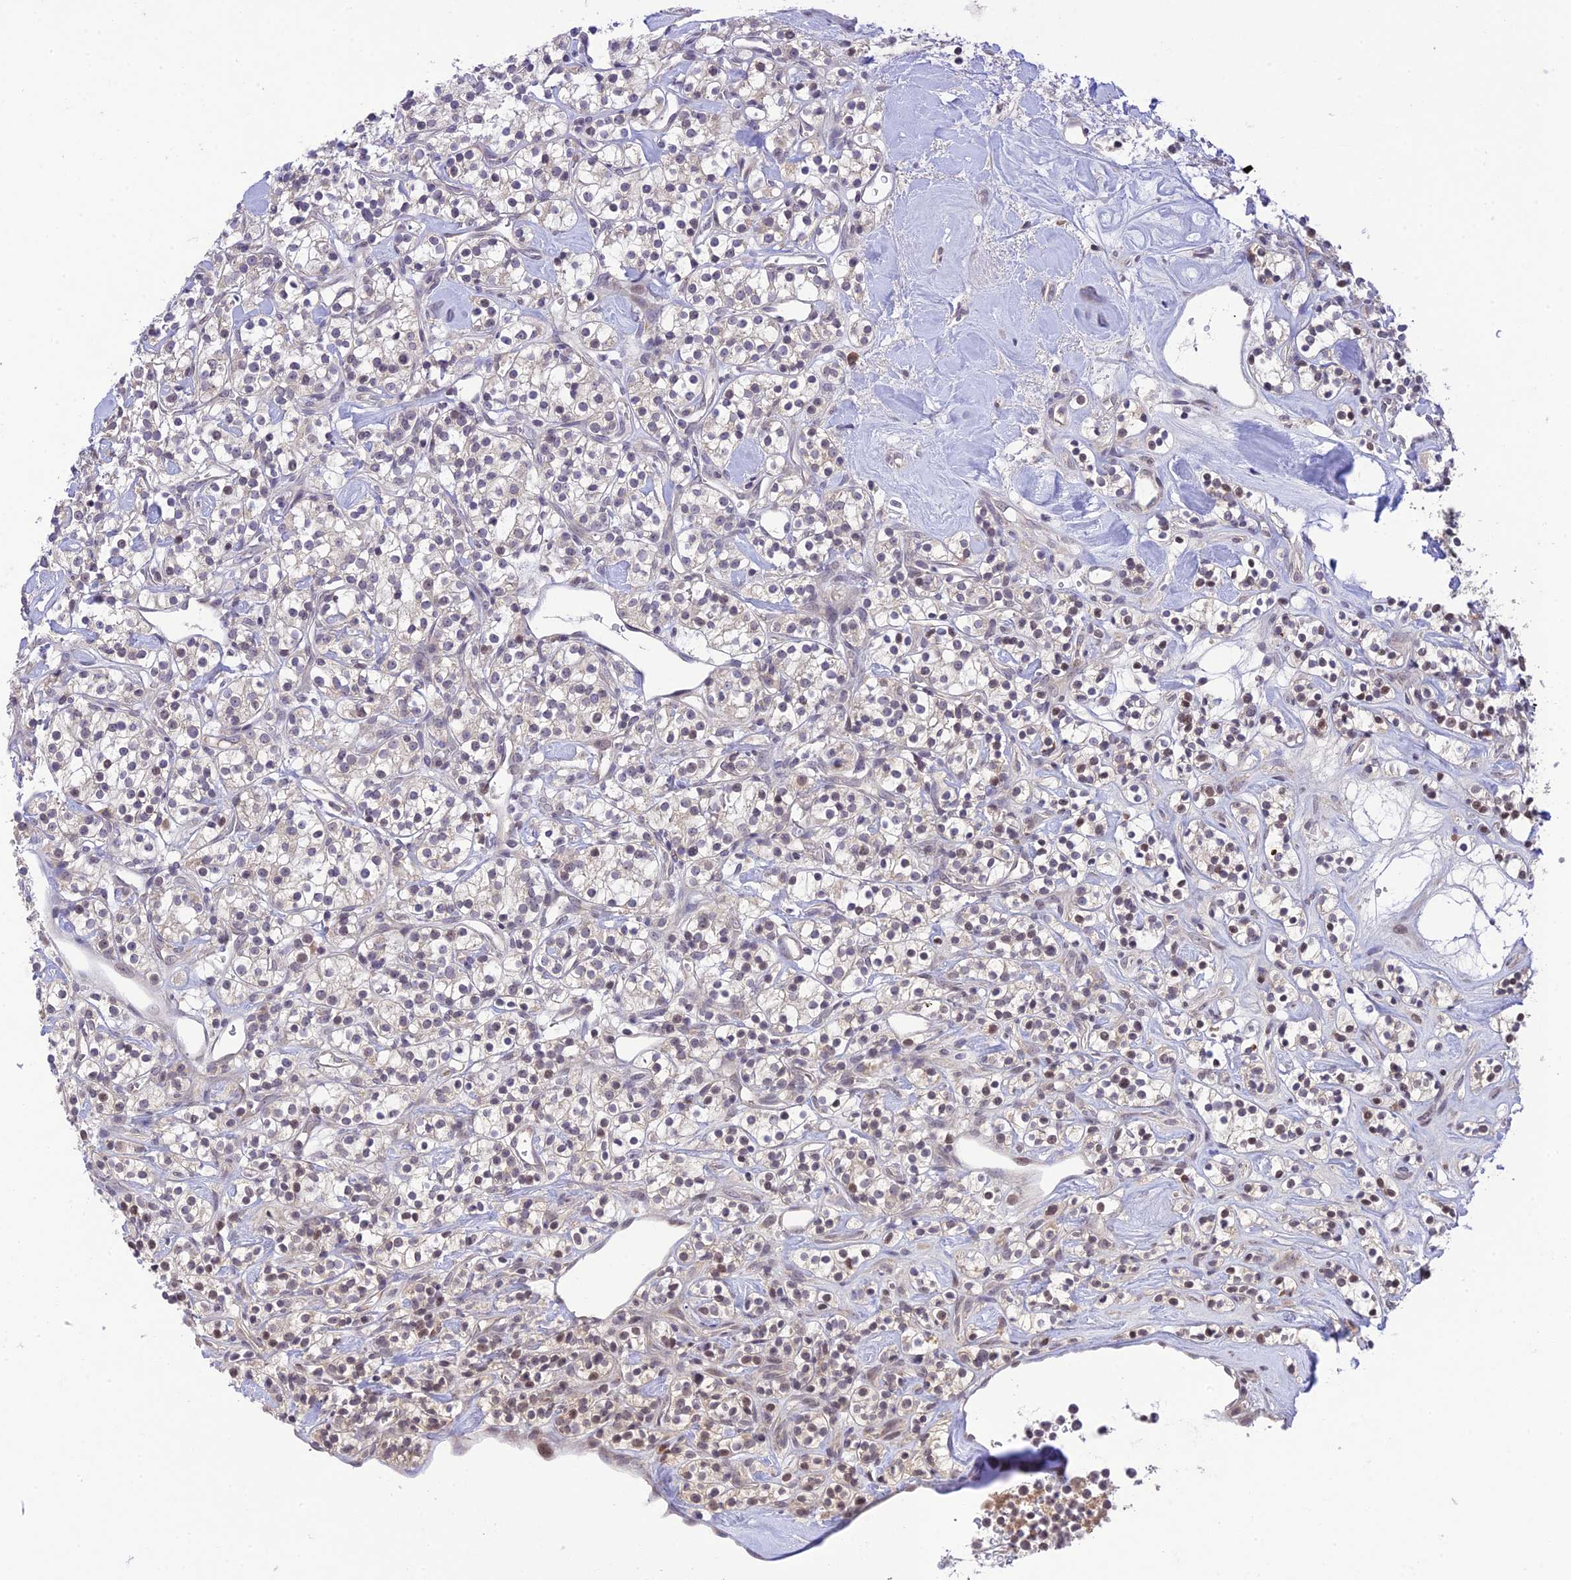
{"staining": {"intensity": "weak", "quantity": "<25%", "location": "nuclear"}, "tissue": "renal cancer", "cell_type": "Tumor cells", "image_type": "cancer", "snomed": [{"axis": "morphology", "description": "Adenocarcinoma, NOS"}, {"axis": "topography", "description": "Kidney"}], "caption": "High power microscopy photomicrograph of an IHC photomicrograph of renal cancer (adenocarcinoma), revealing no significant expression in tumor cells.", "gene": "TEKT1", "patient": {"sex": "male", "age": 77}}